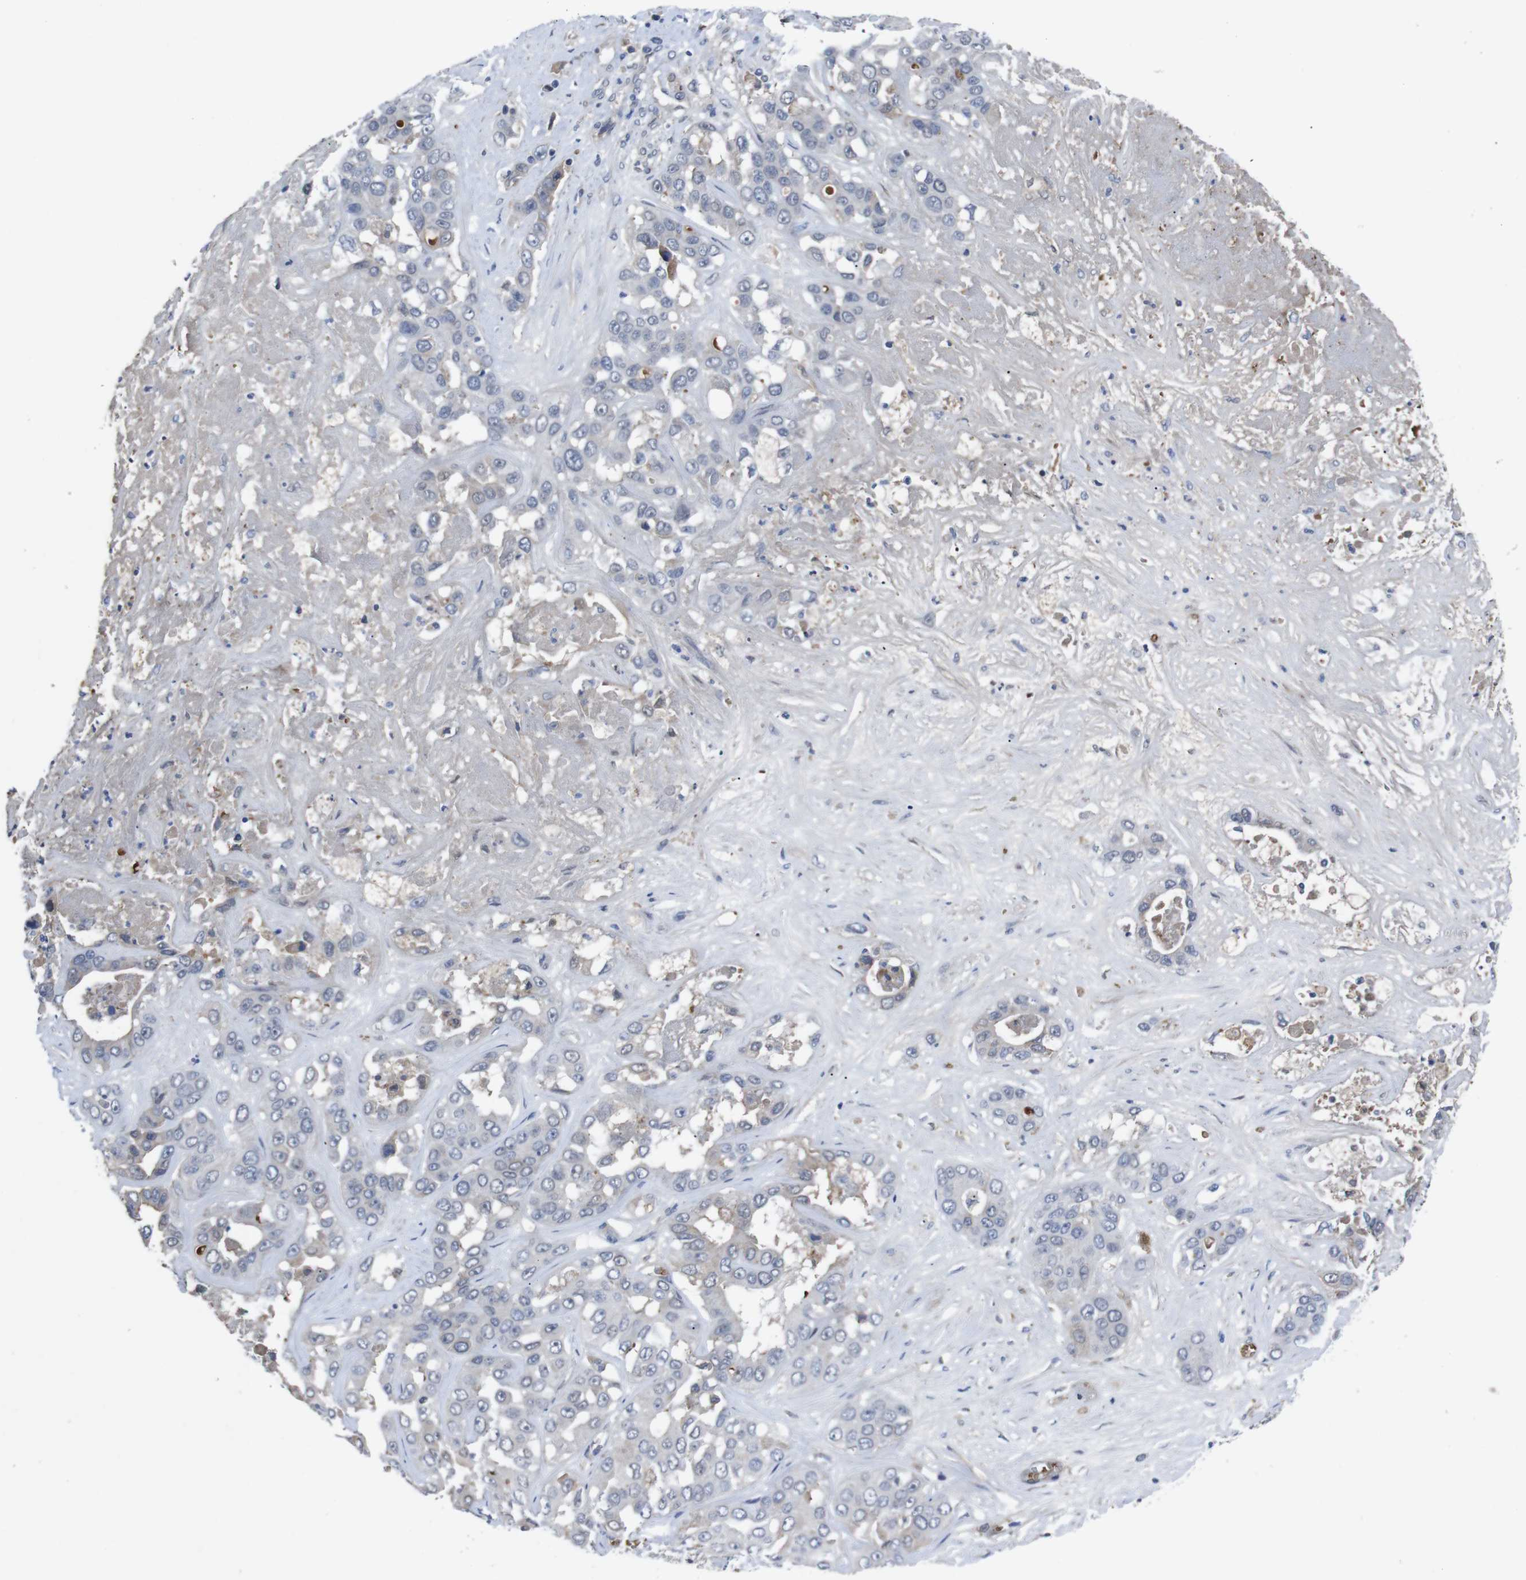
{"staining": {"intensity": "negative", "quantity": "none", "location": "none"}, "tissue": "liver cancer", "cell_type": "Tumor cells", "image_type": "cancer", "snomed": [{"axis": "morphology", "description": "Cholangiocarcinoma"}, {"axis": "topography", "description": "Liver"}], "caption": "The image demonstrates no significant positivity in tumor cells of liver cholangiocarcinoma. (DAB immunohistochemistry, high magnification).", "gene": "SPTB", "patient": {"sex": "female", "age": 52}}